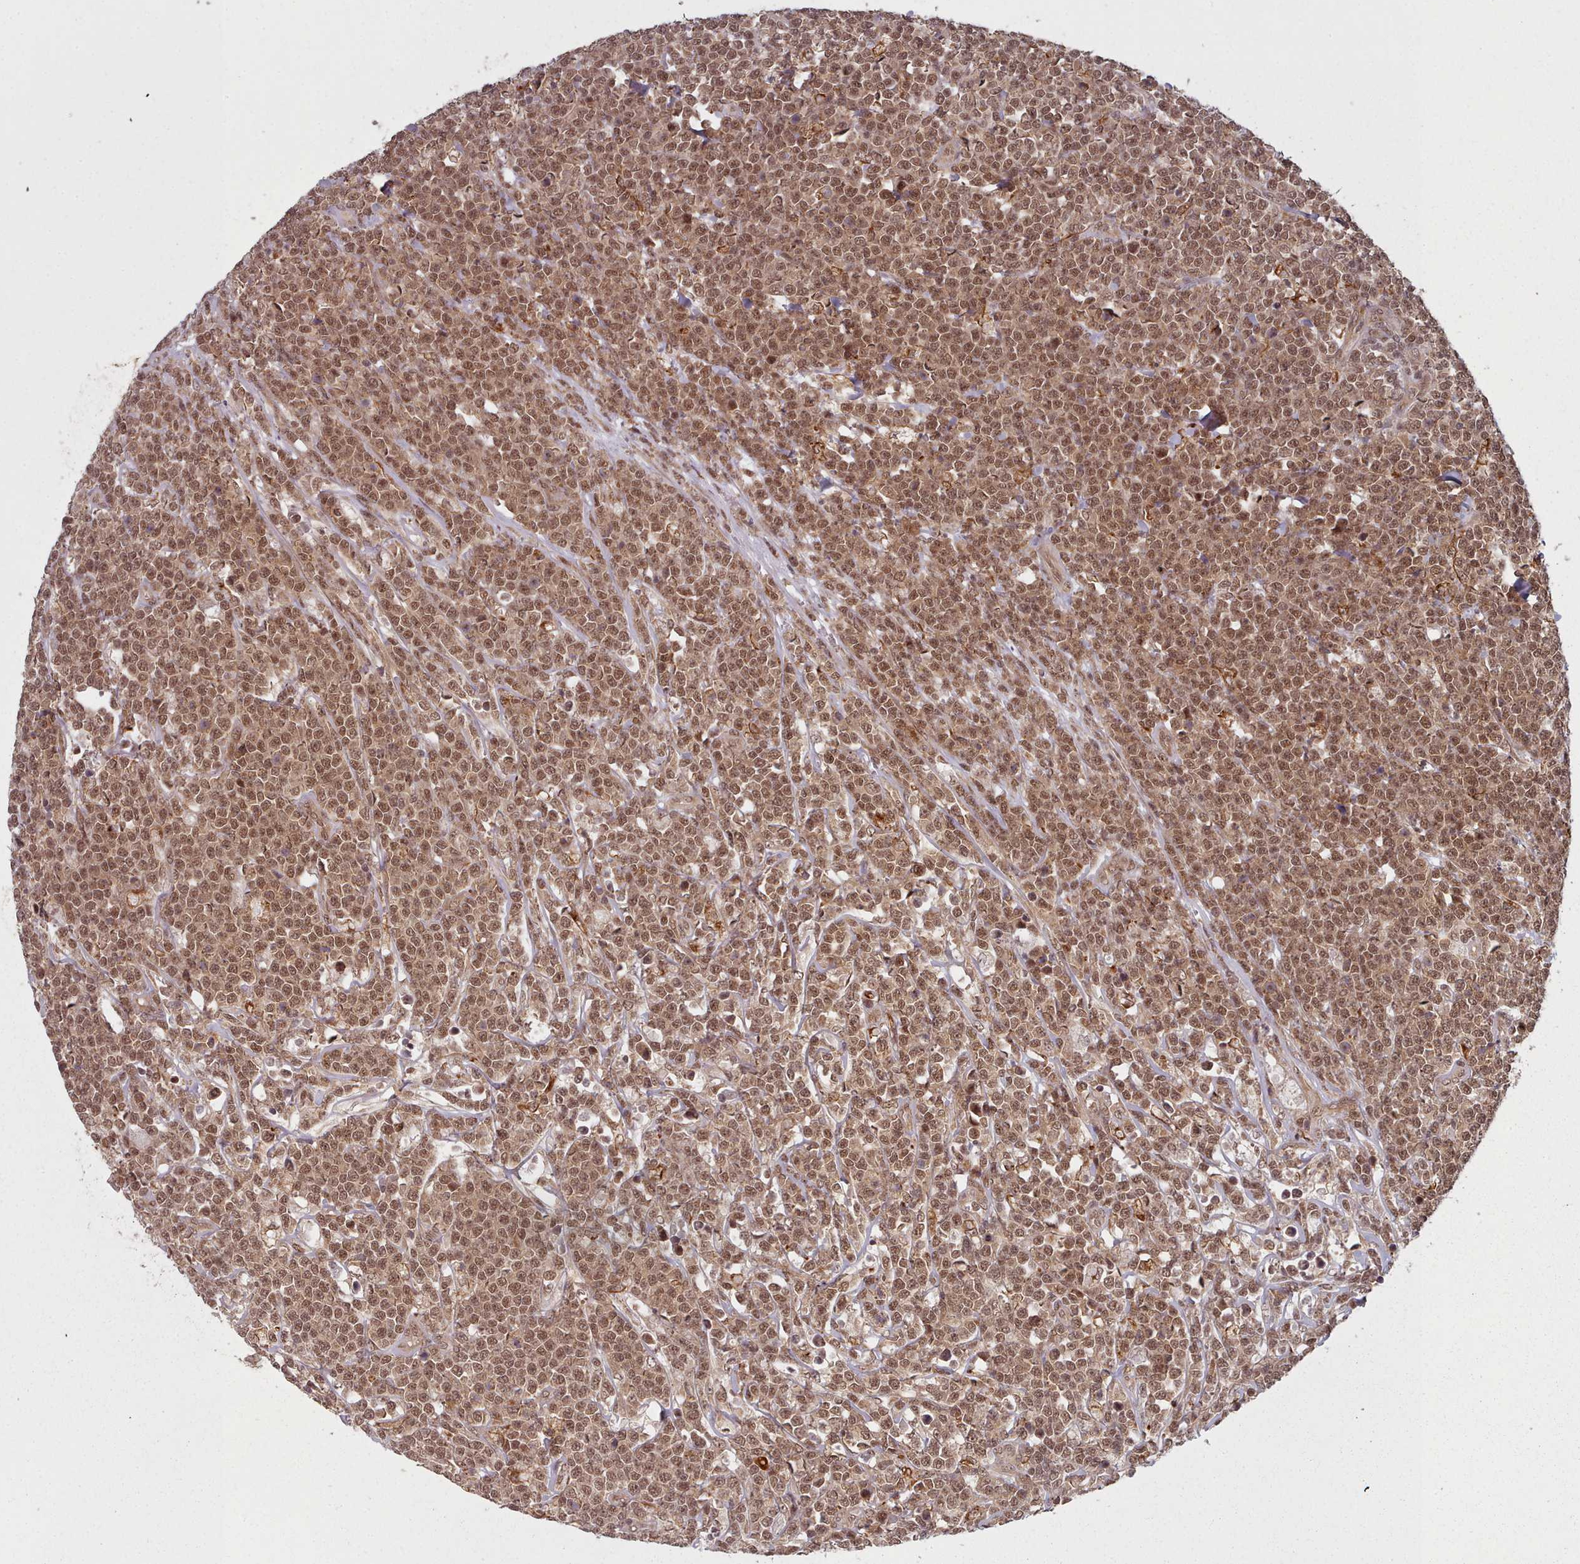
{"staining": {"intensity": "moderate", "quantity": ">75%", "location": "cytoplasmic/membranous,nuclear"}, "tissue": "lymphoma", "cell_type": "Tumor cells", "image_type": "cancer", "snomed": [{"axis": "morphology", "description": "Malignant lymphoma, non-Hodgkin's type, High grade"}, {"axis": "topography", "description": "Small intestine"}], "caption": "Brown immunohistochemical staining in human lymphoma shows moderate cytoplasmic/membranous and nuclear expression in approximately >75% of tumor cells.", "gene": "DHX8", "patient": {"sex": "male", "age": 8}}